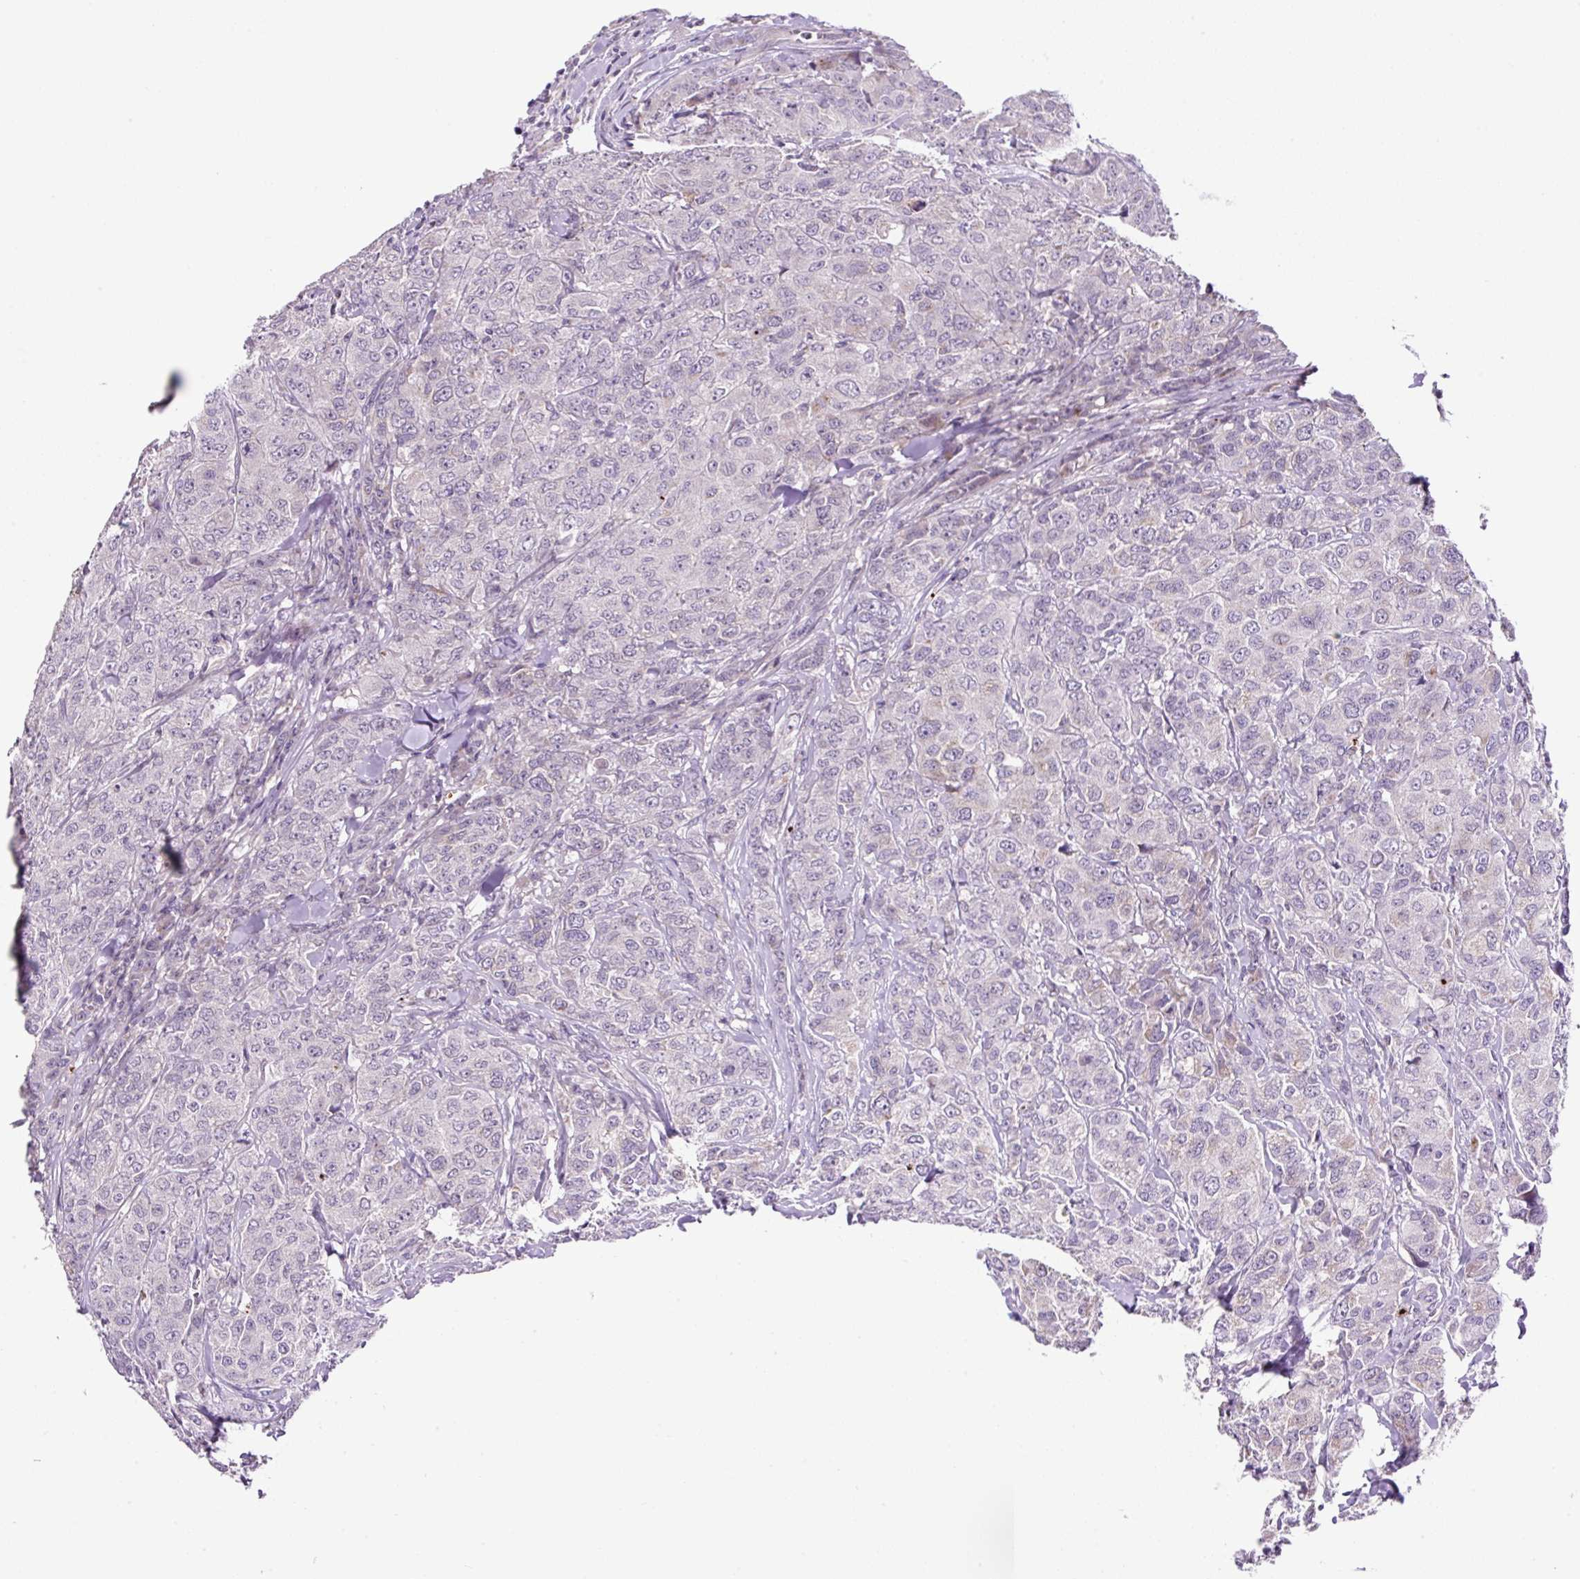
{"staining": {"intensity": "negative", "quantity": "none", "location": "none"}, "tissue": "breast cancer", "cell_type": "Tumor cells", "image_type": "cancer", "snomed": [{"axis": "morphology", "description": "Duct carcinoma"}, {"axis": "topography", "description": "Breast"}], "caption": "Immunohistochemistry histopathology image of human intraductal carcinoma (breast) stained for a protein (brown), which reveals no positivity in tumor cells. (Brightfield microscopy of DAB (3,3'-diaminobenzidine) immunohistochemistry (IHC) at high magnification).", "gene": "OGDHL", "patient": {"sex": "female", "age": 43}}